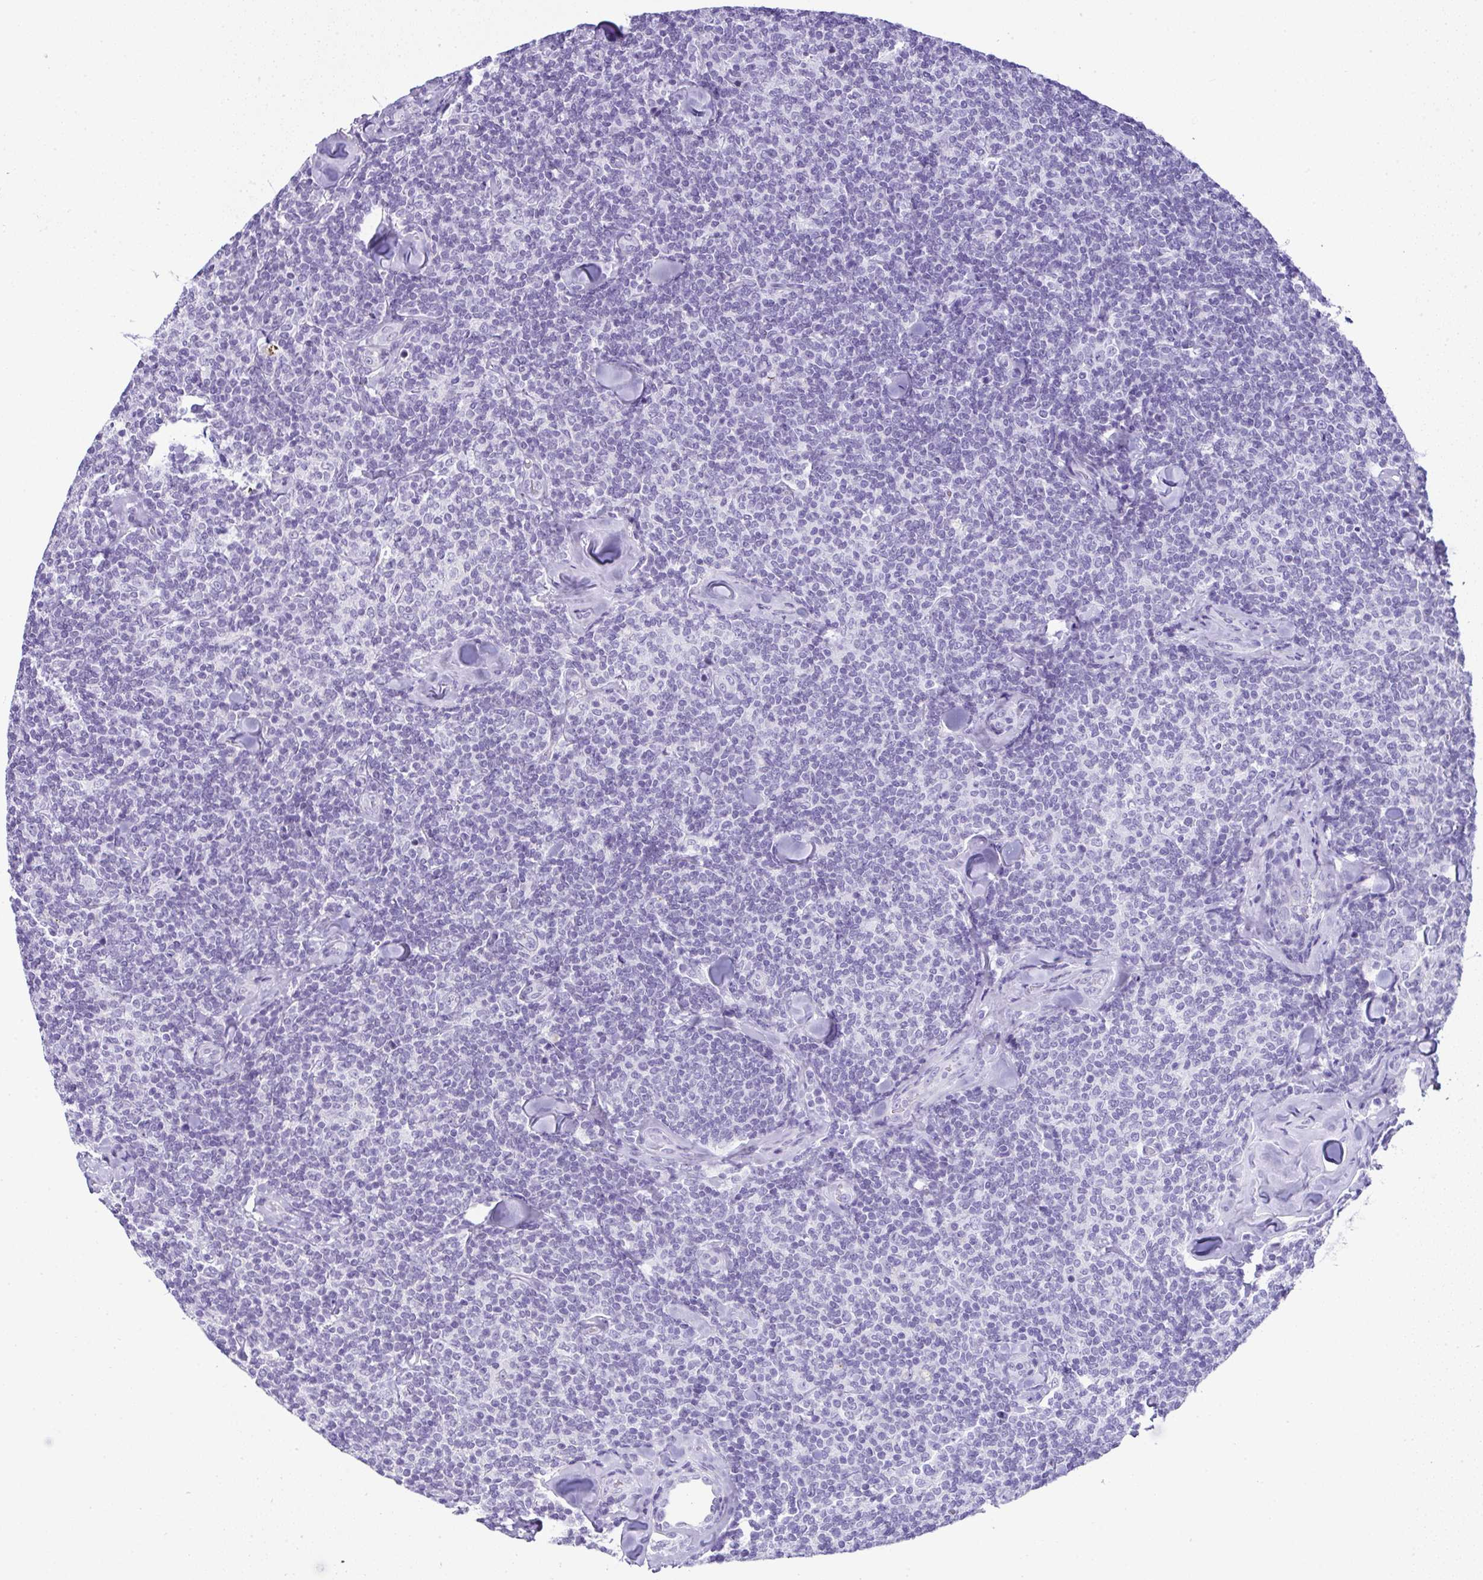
{"staining": {"intensity": "negative", "quantity": "none", "location": "none"}, "tissue": "lymphoma", "cell_type": "Tumor cells", "image_type": "cancer", "snomed": [{"axis": "morphology", "description": "Malignant lymphoma, non-Hodgkin's type, Low grade"}, {"axis": "topography", "description": "Lymph node"}], "caption": "Tumor cells show no significant expression in low-grade malignant lymphoma, non-Hodgkin's type.", "gene": "RNF183", "patient": {"sex": "female", "age": 56}}